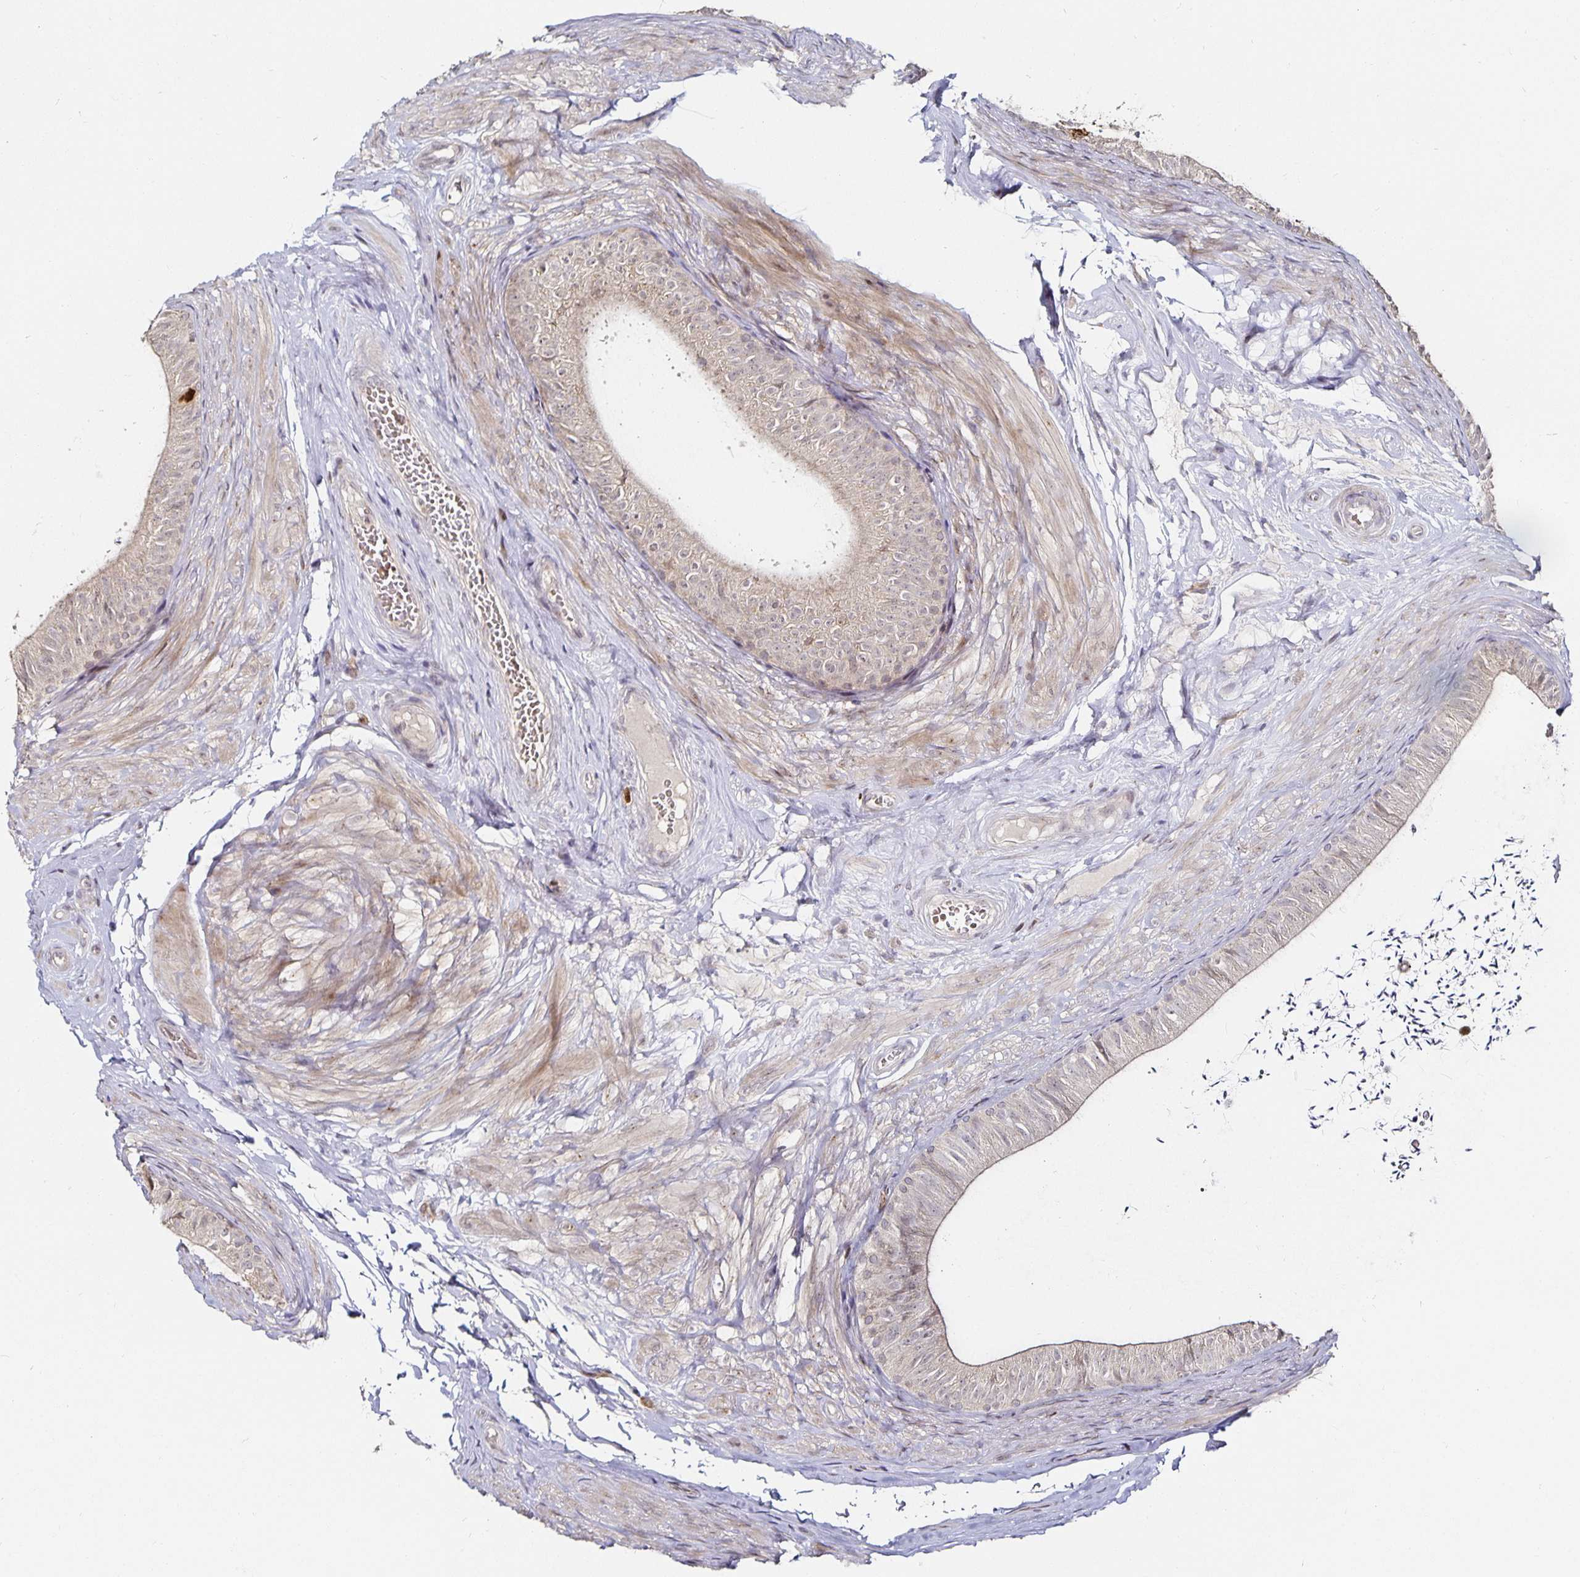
{"staining": {"intensity": "weak", "quantity": "<25%", "location": "cytoplasmic/membranous"}, "tissue": "epididymis", "cell_type": "Glandular cells", "image_type": "normal", "snomed": [{"axis": "morphology", "description": "Normal tissue, NOS"}, {"axis": "topography", "description": "Epididymis, spermatic cord, NOS"}, {"axis": "topography", "description": "Epididymis"}, {"axis": "topography", "description": "Peripheral nerve tissue"}], "caption": "Glandular cells show no significant protein positivity in benign epididymis. (DAB IHC, high magnification).", "gene": "ANLN", "patient": {"sex": "male", "age": 29}}